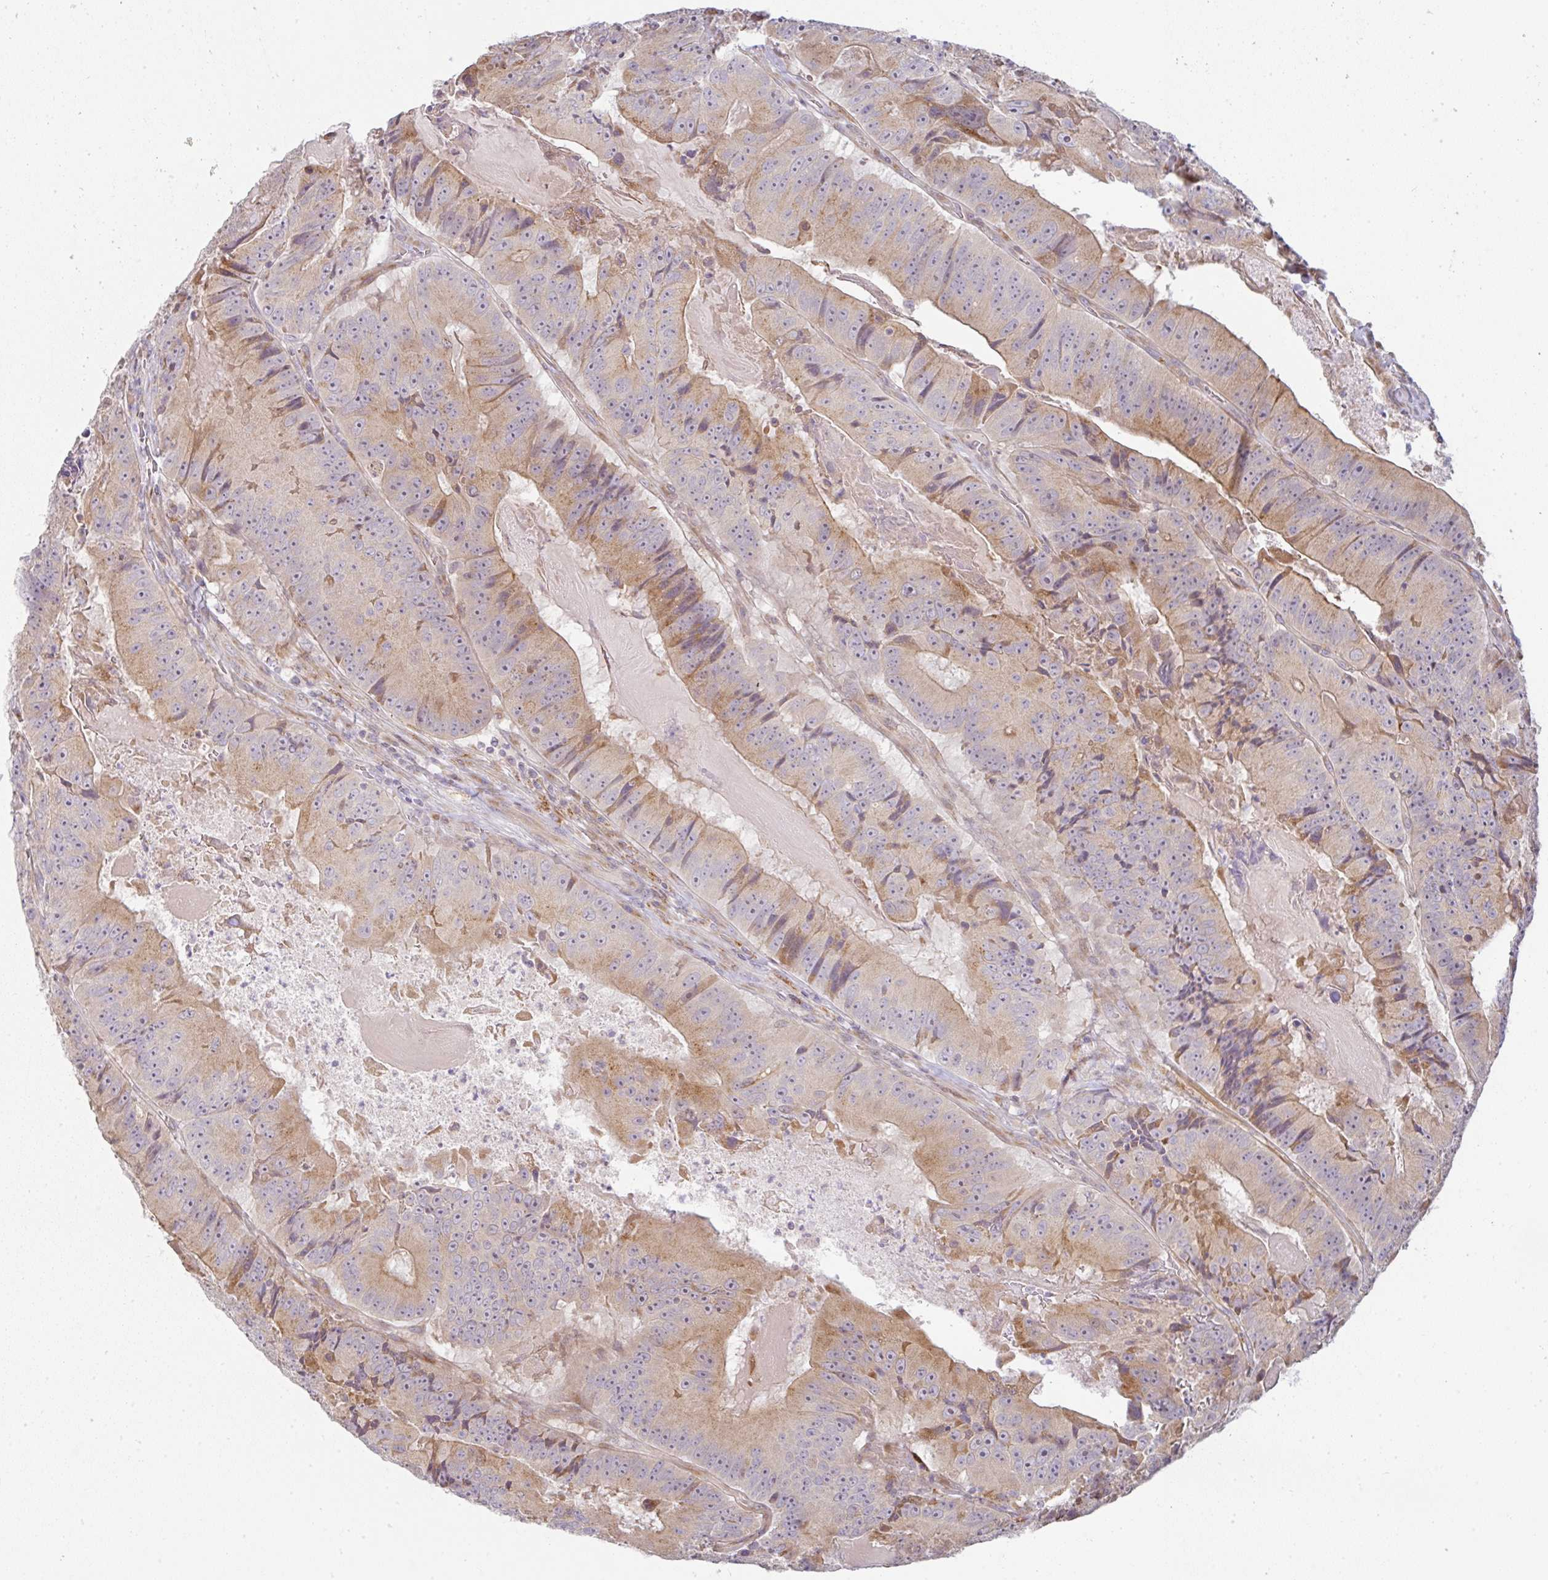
{"staining": {"intensity": "moderate", "quantity": "25%-75%", "location": "cytoplasmic/membranous"}, "tissue": "colorectal cancer", "cell_type": "Tumor cells", "image_type": "cancer", "snomed": [{"axis": "morphology", "description": "Adenocarcinoma, NOS"}, {"axis": "topography", "description": "Colon"}], "caption": "This histopathology image exhibits immunohistochemistry (IHC) staining of human colorectal adenocarcinoma, with medium moderate cytoplasmic/membranous staining in approximately 25%-75% of tumor cells.", "gene": "MOB1A", "patient": {"sex": "female", "age": 86}}